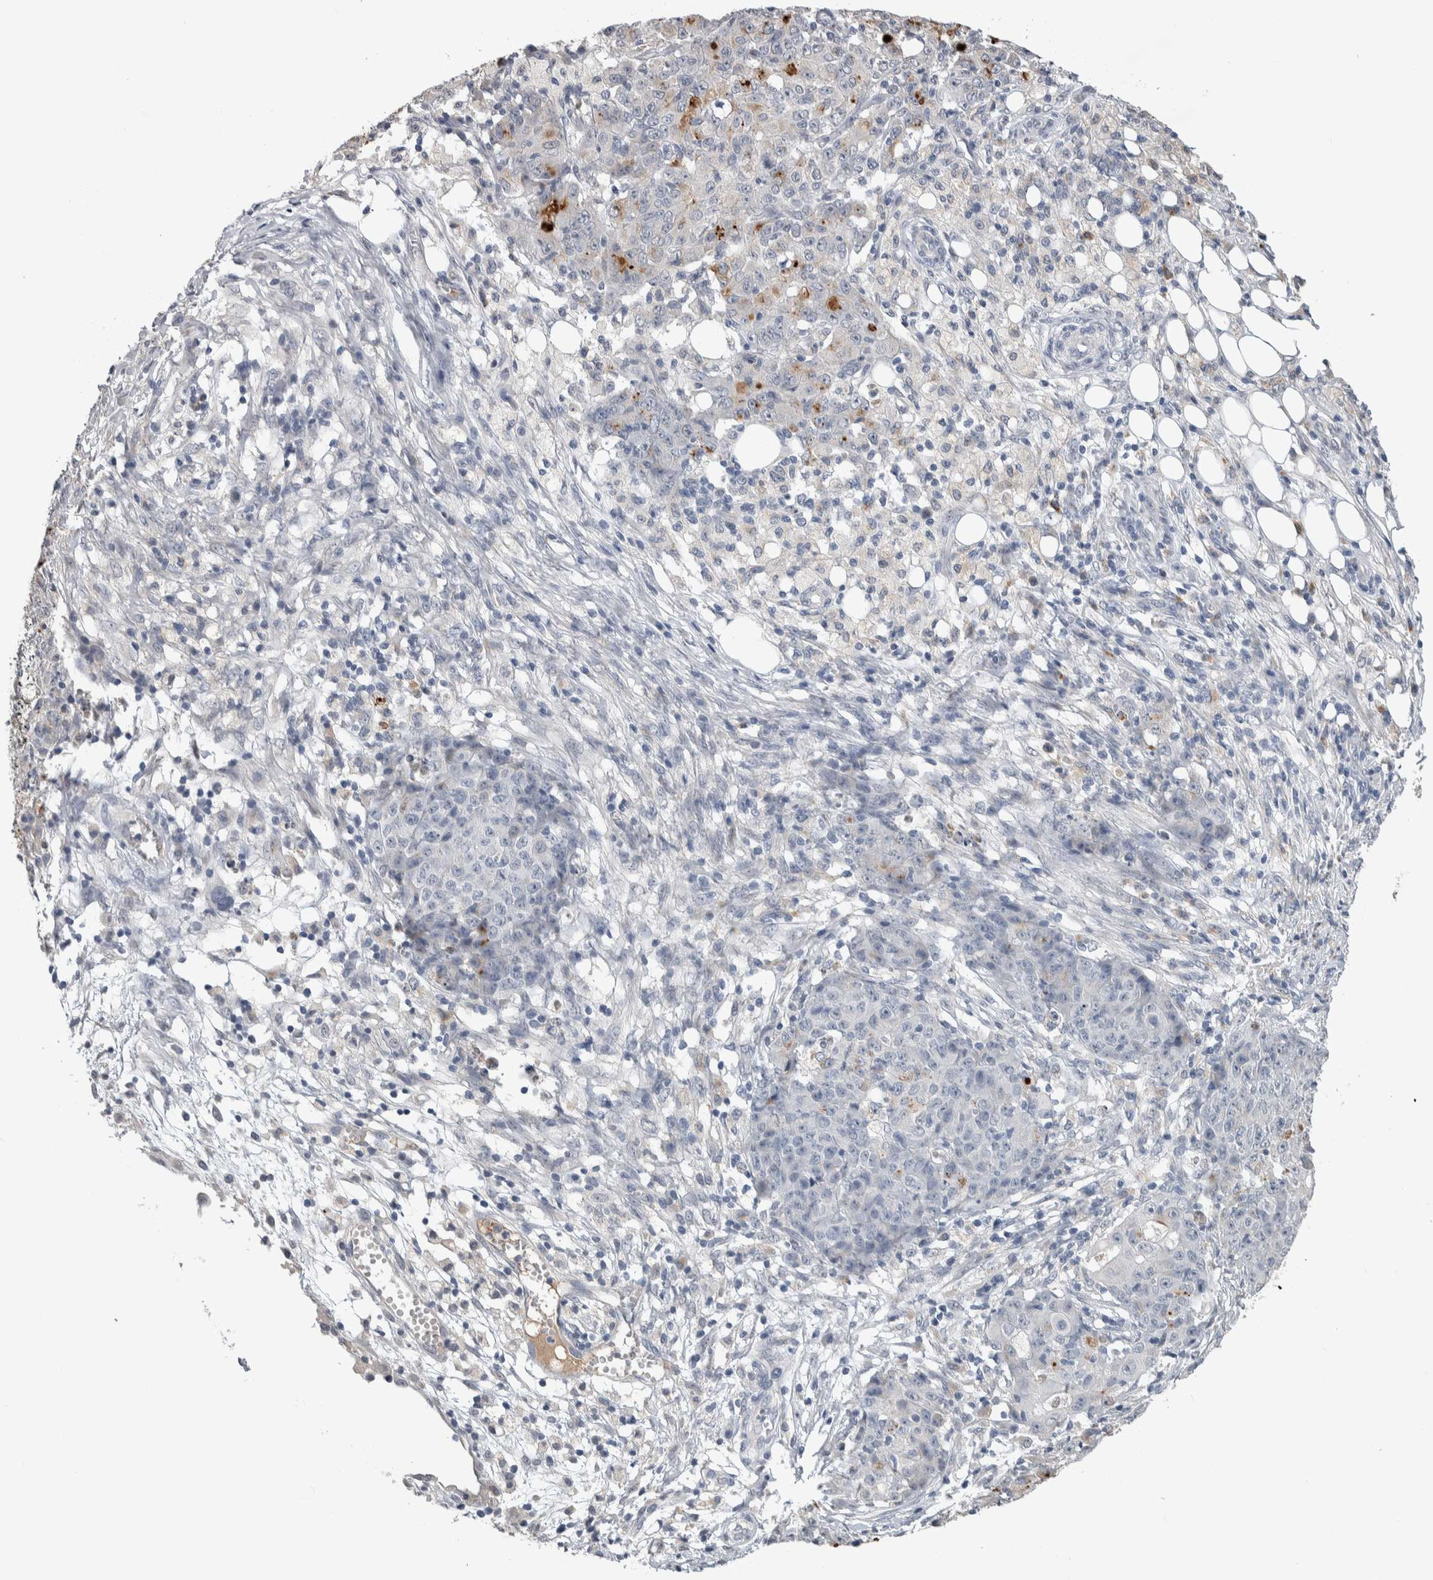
{"staining": {"intensity": "negative", "quantity": "none", "location": "none"}, "tissue": "ovarian cancer", "cell_type": "Tumor cells", "image_type": "cancer", "snomed": [{"axis": "morphology", "description": "Carcinoma, endometroid"}, {"axis": "topography", "description": "Ovary"}], "caption": "The image exhibits no staining of tumor cells in ovarian cancer.", "gene": "TMEM102", "patient": {"sex": "female", "age": 42}}